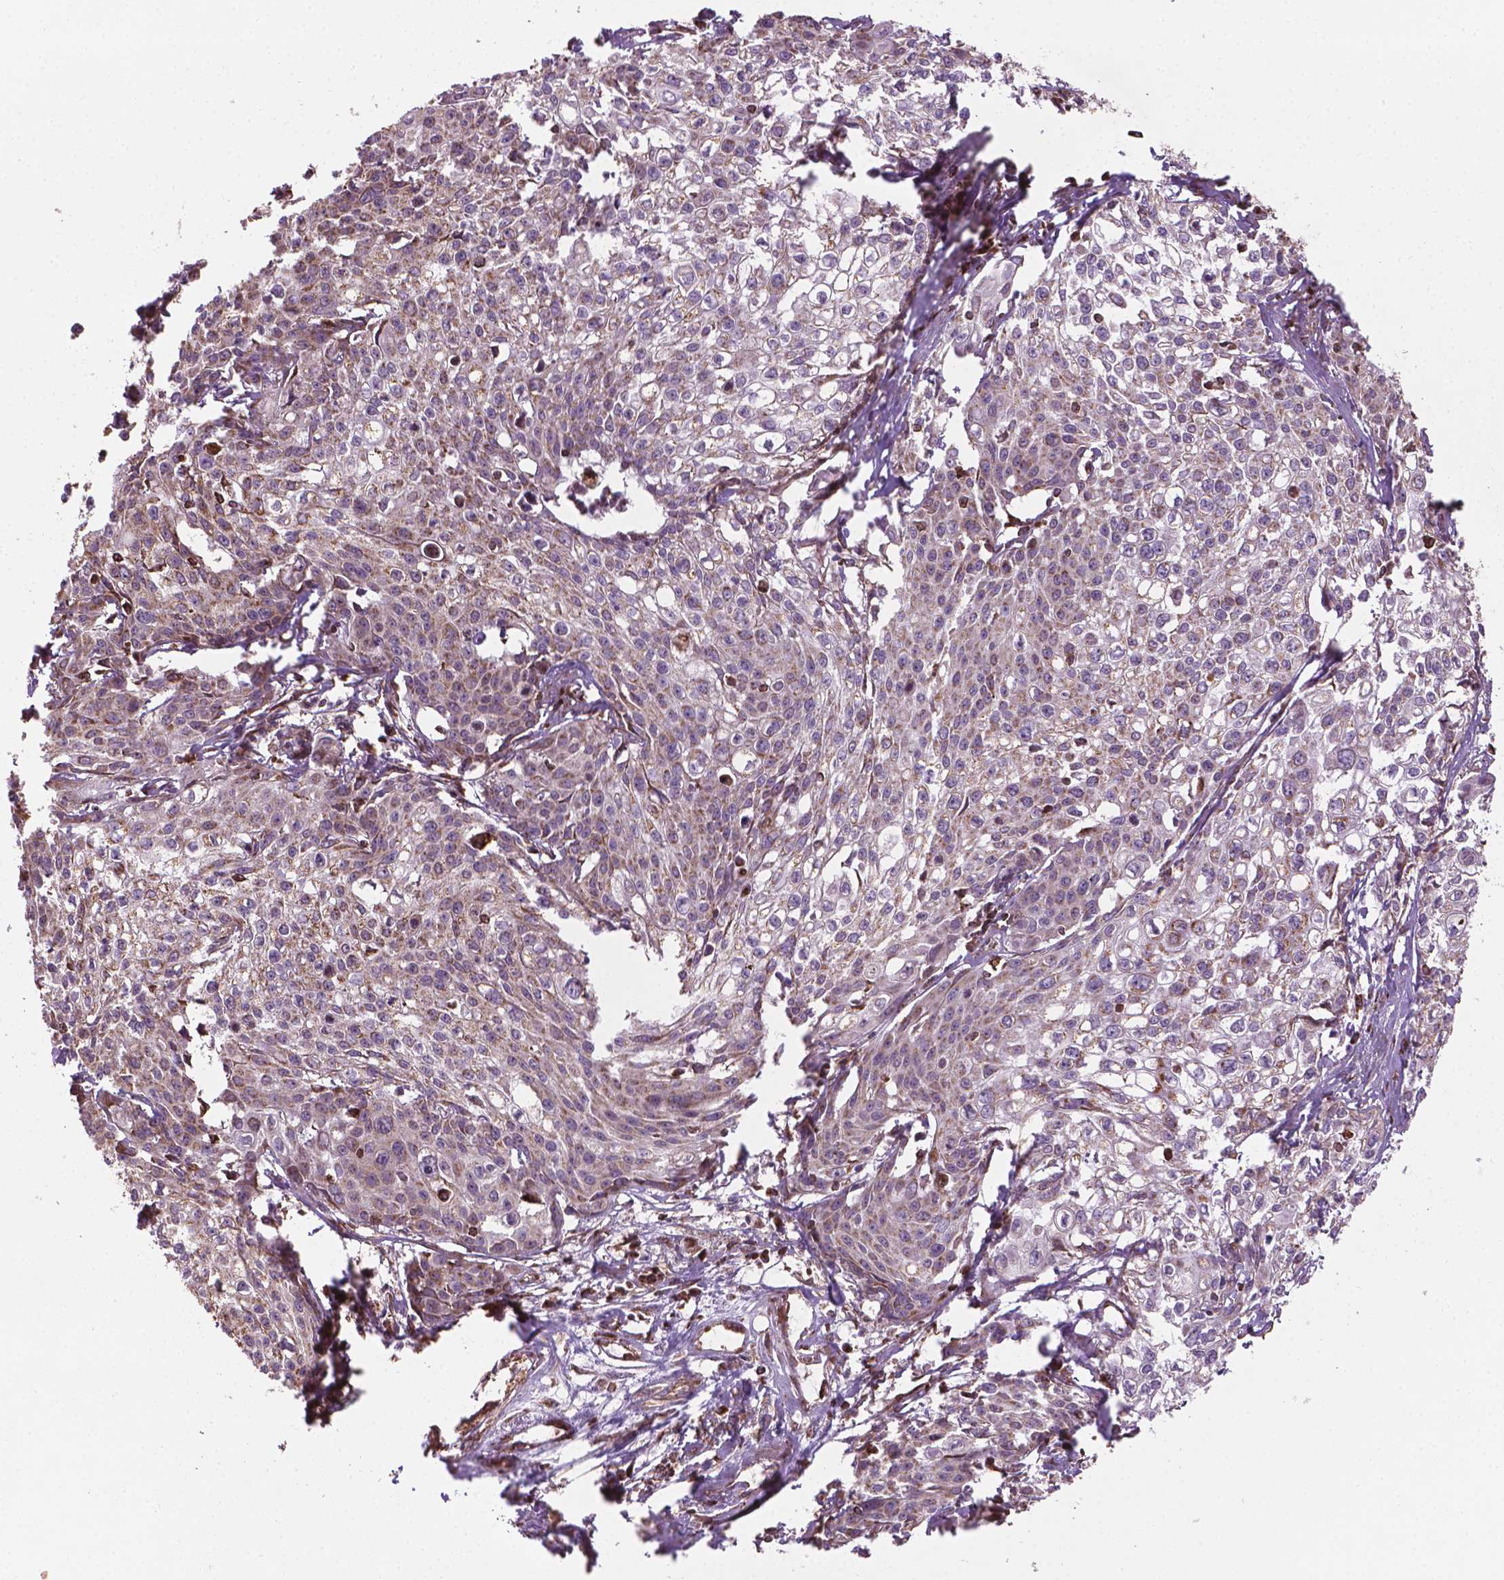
{"staining": {"intensity": "negative", "quantity": "none", "location": "none"}, "tissue": "cervical cancer", "cell_type": "Tumor cells", "image_type": "cancer", "snomed": [{"axis": "morphology", "description": "Squamous cell carcinoma, NOS"}, {"axis": "topography", "description": "Cervix"}], "caption": "The immunohistochemistry image has no significant positivity in tumor cells of cervical cancer (squamous cell carcinoma) tissue.", "gene": "HS3ST3A1", "patient": {"sex": "female", "age": 39}}